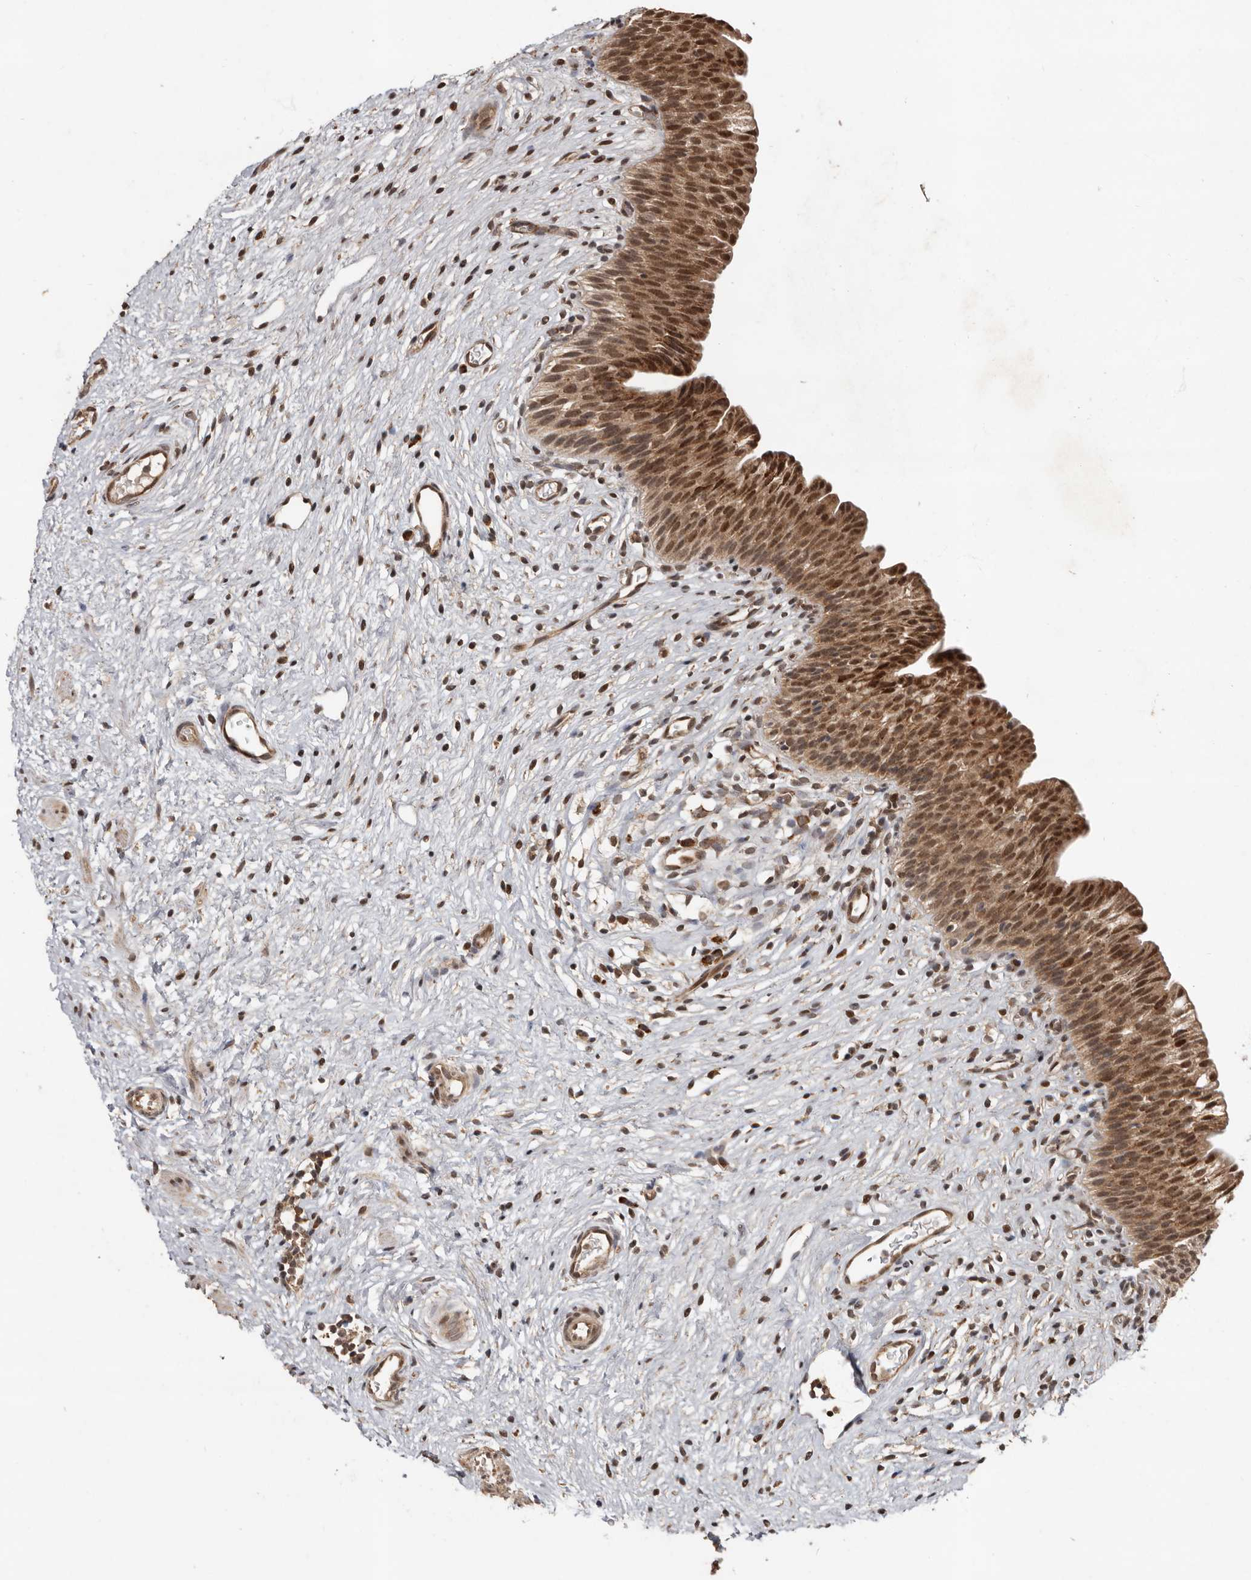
{"staining": {"intensity": "strong", "quantity": ">75%", "location": "cytoplasmic/membranous,nuclear"}, "tissue": "urinary bladder", "cell_type": "Urothelial cells", "image_type": "normal", "snomed": [{"axis": "morphology", "description": "Normal tissue, NOS"}, {"axis": "topography", "description": "Urinary bladder"}], "caption": "A brown stain shows strong cytoplasmic/membranous,nuclear positivity of a protein in urothelial cells of benign human urinary bladder. The staining was performed using DAB, with brown indicating positive protein expression. Nuclei are stained blue with hematoxylin.", "gene": "LRGUK", "patient": {"sex": "male", "age": 1}}